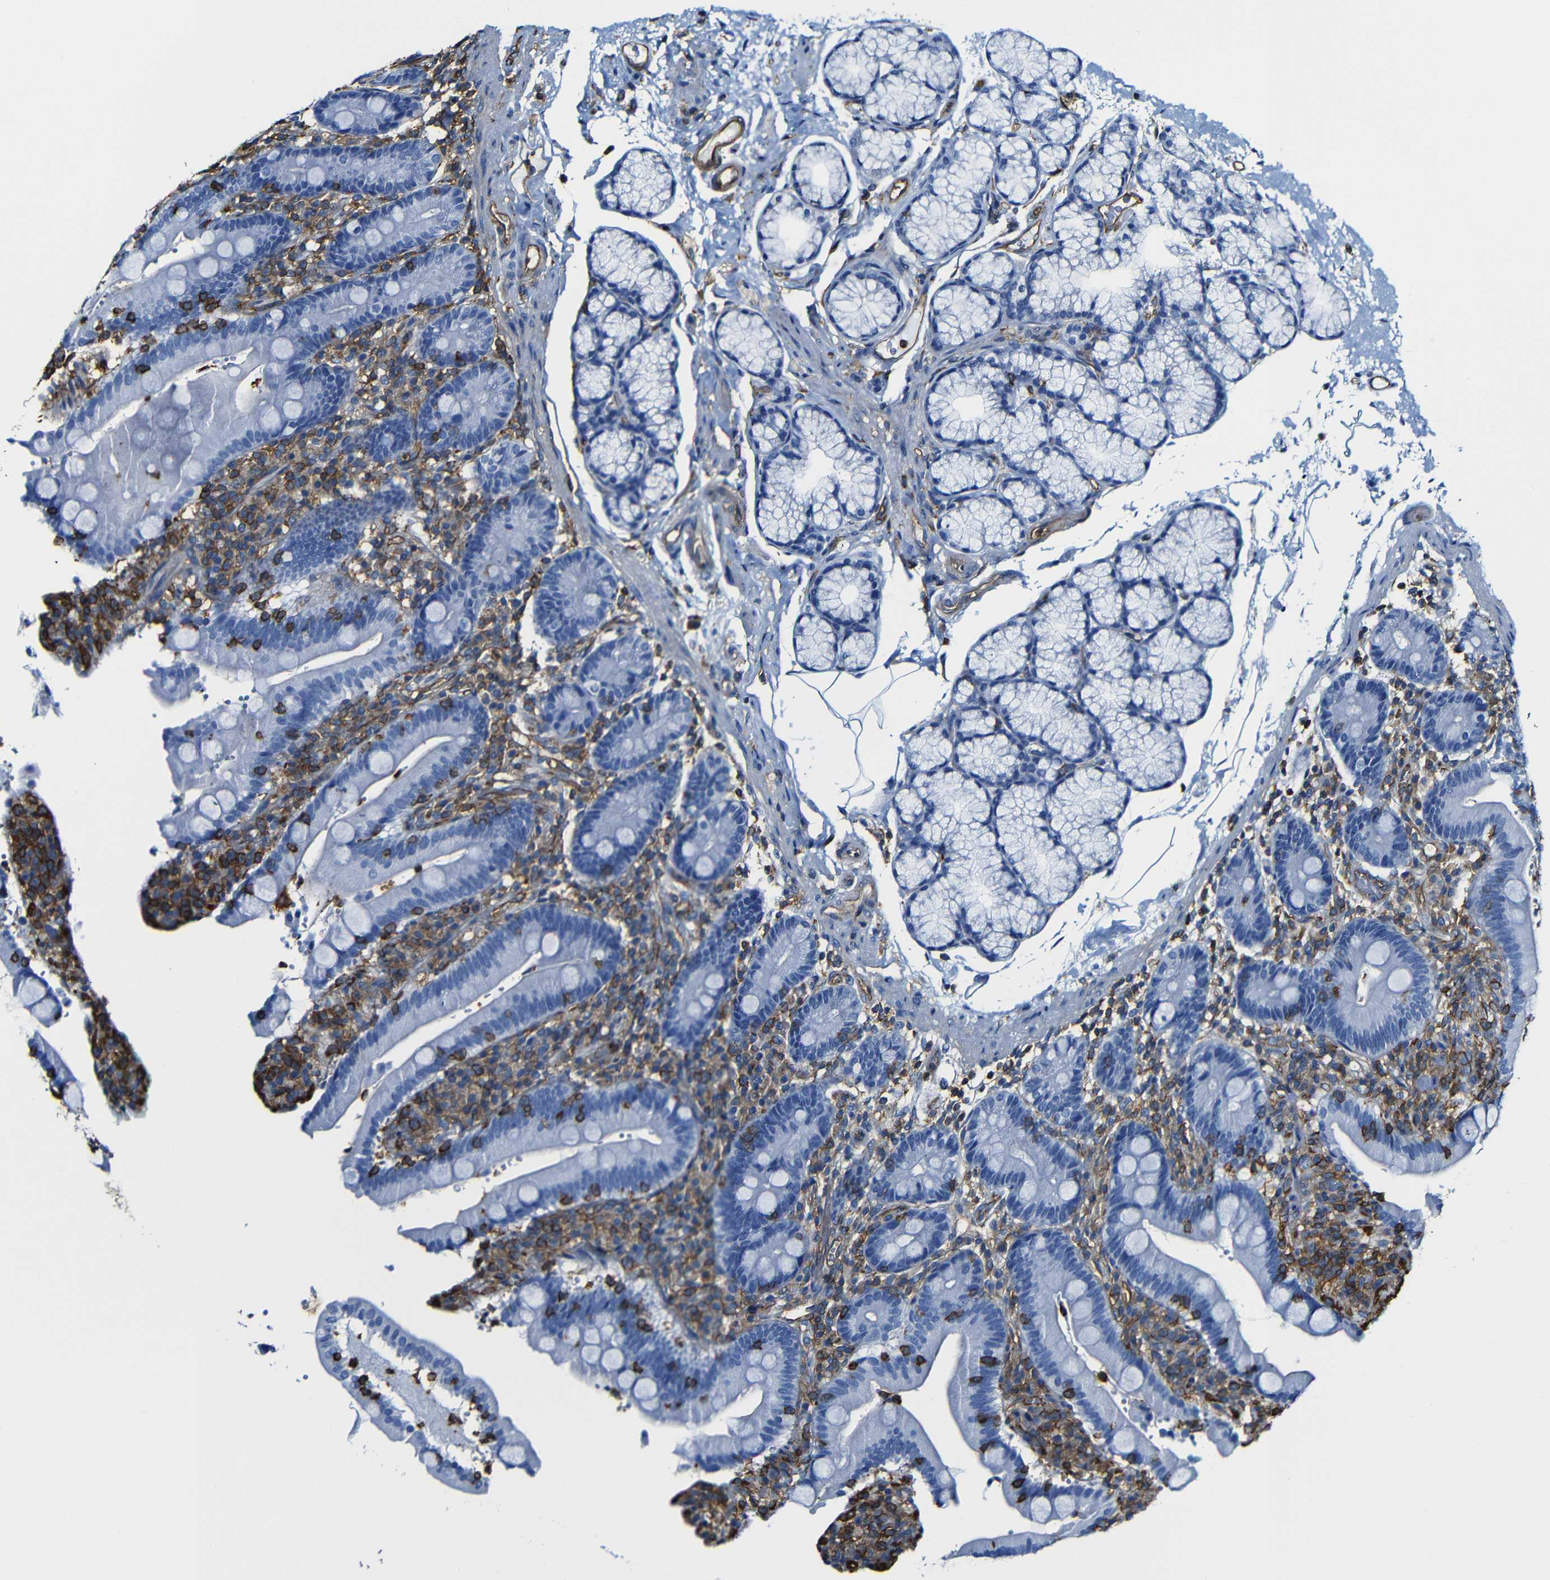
{"staining": {"intensity": "negative", "quantity": "none", "location": "none"}, "tissue": "duodenum", "cell_type": "Glandular cells", "image_type": "normal", "snomed": [{"axis": "morphology", "description": "Normal tissue, NOS"}, {"axis": "topography", "description": "Small intestine, NOS"}], "caption": "IHC micrograph of benign duodenum: duodenum stained with DAB (3,3'-diaminobenzidine) exhibits no significant protein staining in glandular cells.", "gene": "MSN", "patient": {"sex": "female", "age": 71}}